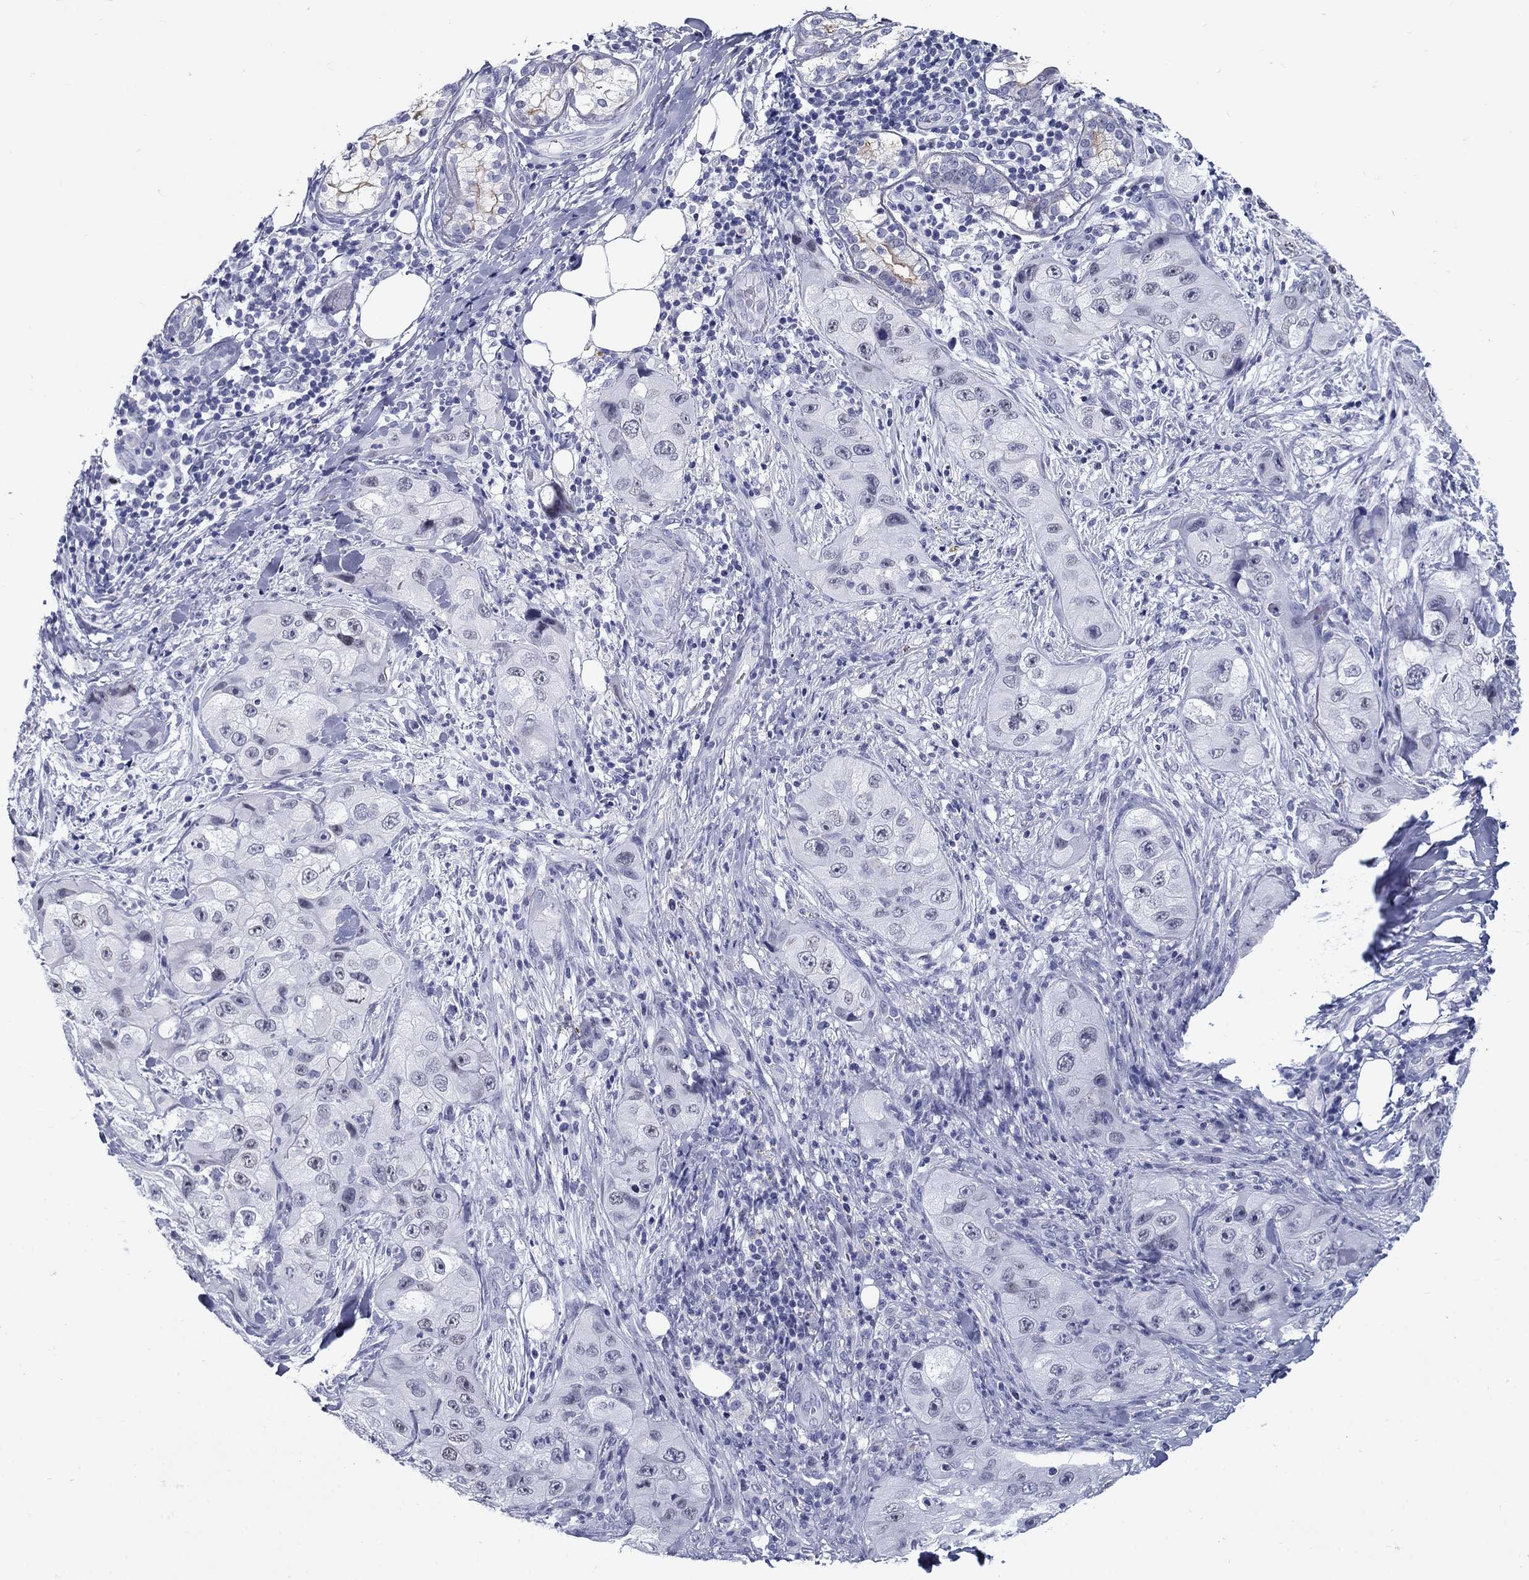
{"staining": {"intensity": "negative", "quantity": "none", "location": "none"}, "tissue": "skin cancer", "cell_type": "Tumor cells", "image_type": "cancer", "snomed": [{"axis": "morphology", "description": "Squamous cell carcinoma, NOS"}, {"axis": "topography", "description": "Skin"}, {"axis": "topography", "description": "Subcutis"}], "caption": "Tumor cells are negative for brown protein staining in skin squamous cell carcinoma. (DAB immunohistochemistry (IHC) visualized using brightfield microscopy, high magnification).", "gene": "C4orf19", "patient": {"sex": "male", "age": 73}}